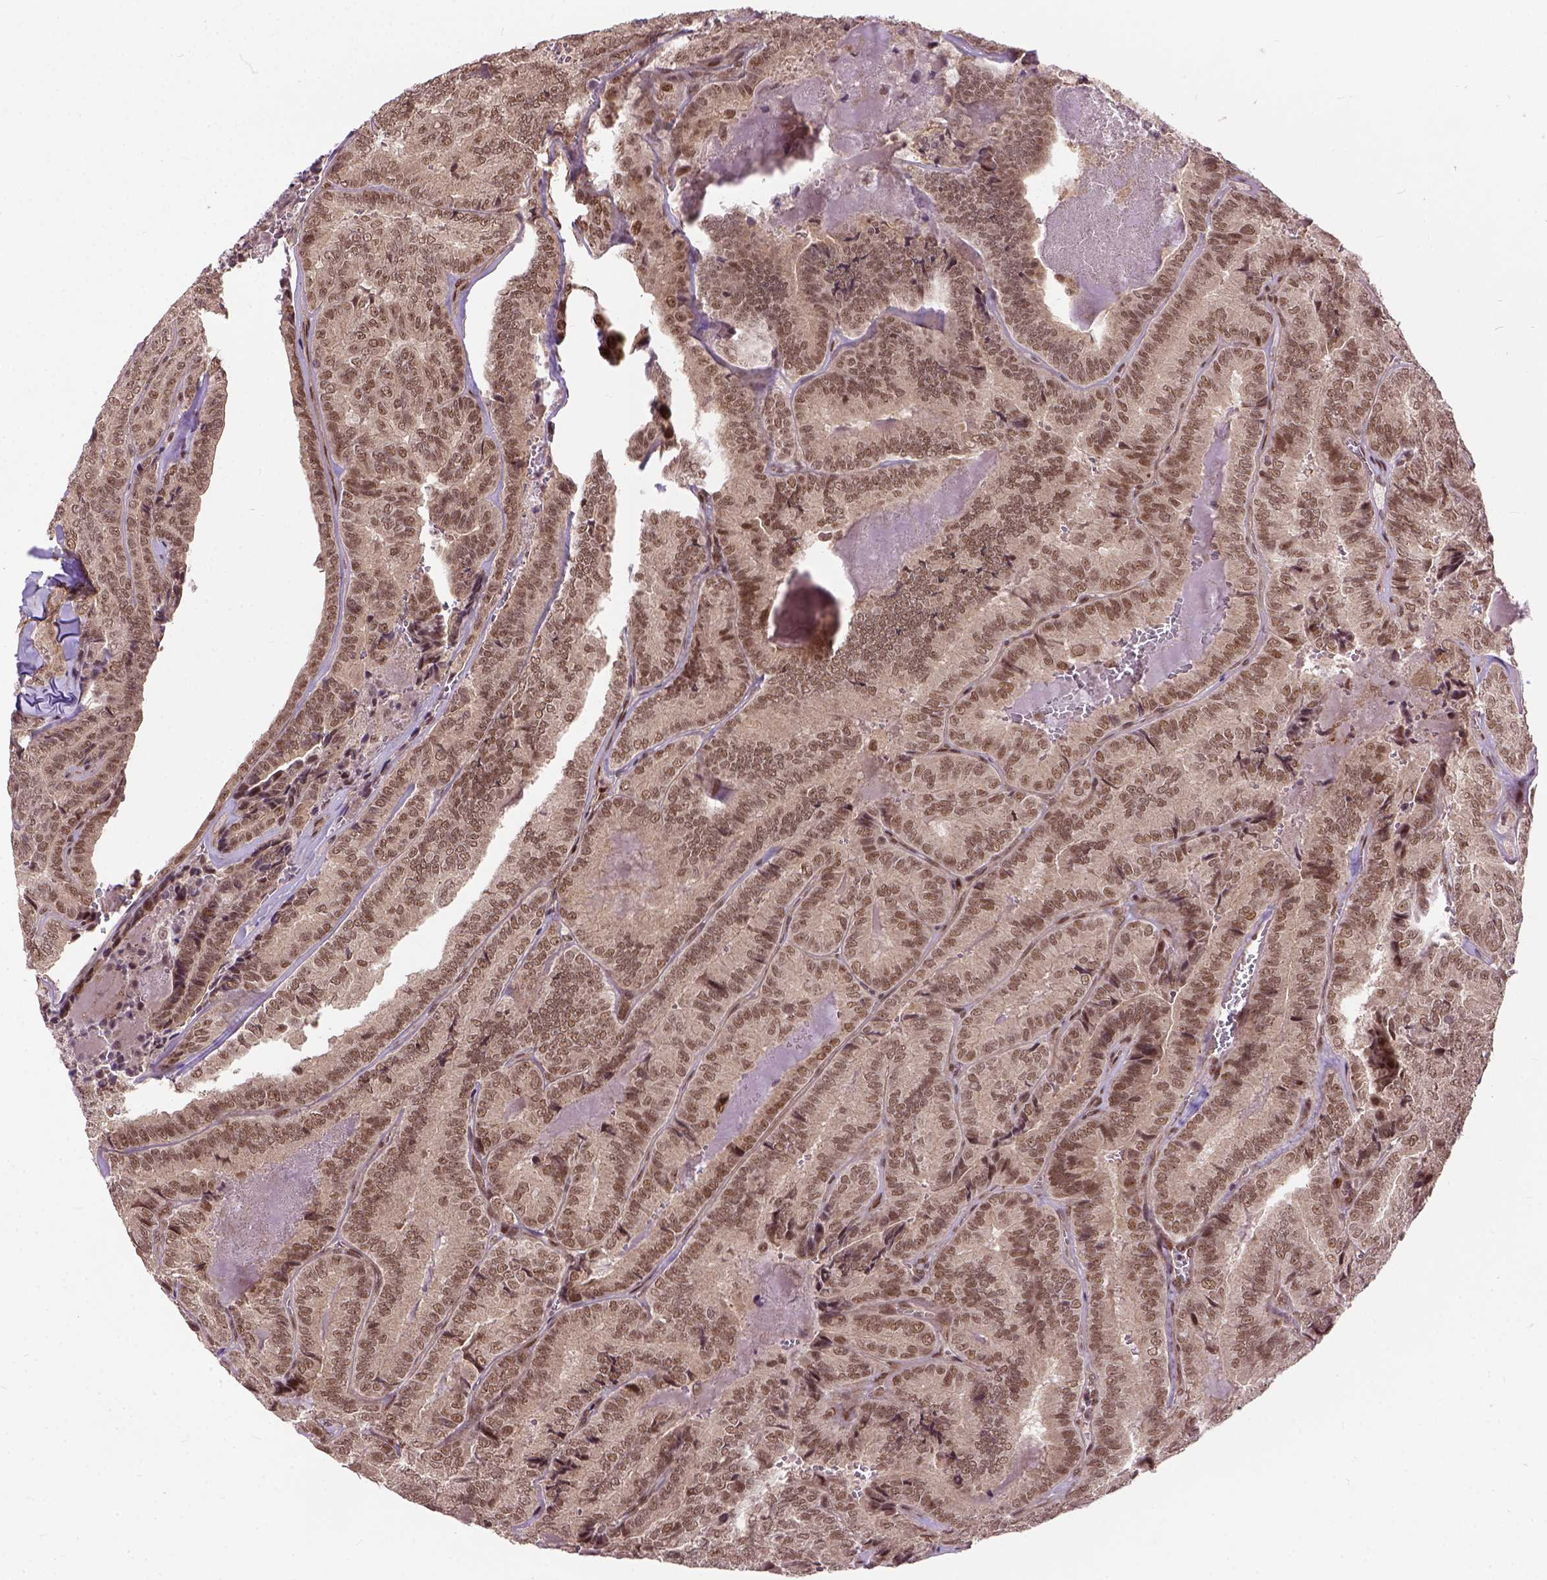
{"staining": {"intensity": "moderate", "quantity": ">75%", "location": "nuclear"}, "tissue": "thyroid cancer", "cell_type": "Tumor cells", "image_type": "cancer", "snomed": [{"axis": "morphology", "description": "Papillary adenocarcinoma, NOS"}, {"axis": "topography", "description": "Thyroid gland"}], "caption": "Moderate nuclear positivity for a protein is present in about >75% of tumor cells of papillary adenocarcinoma (thyroid) using immunohistochemistry (IHC).", "gene": "ZNF630", "patient": {"sex": "female", "age": 75}}